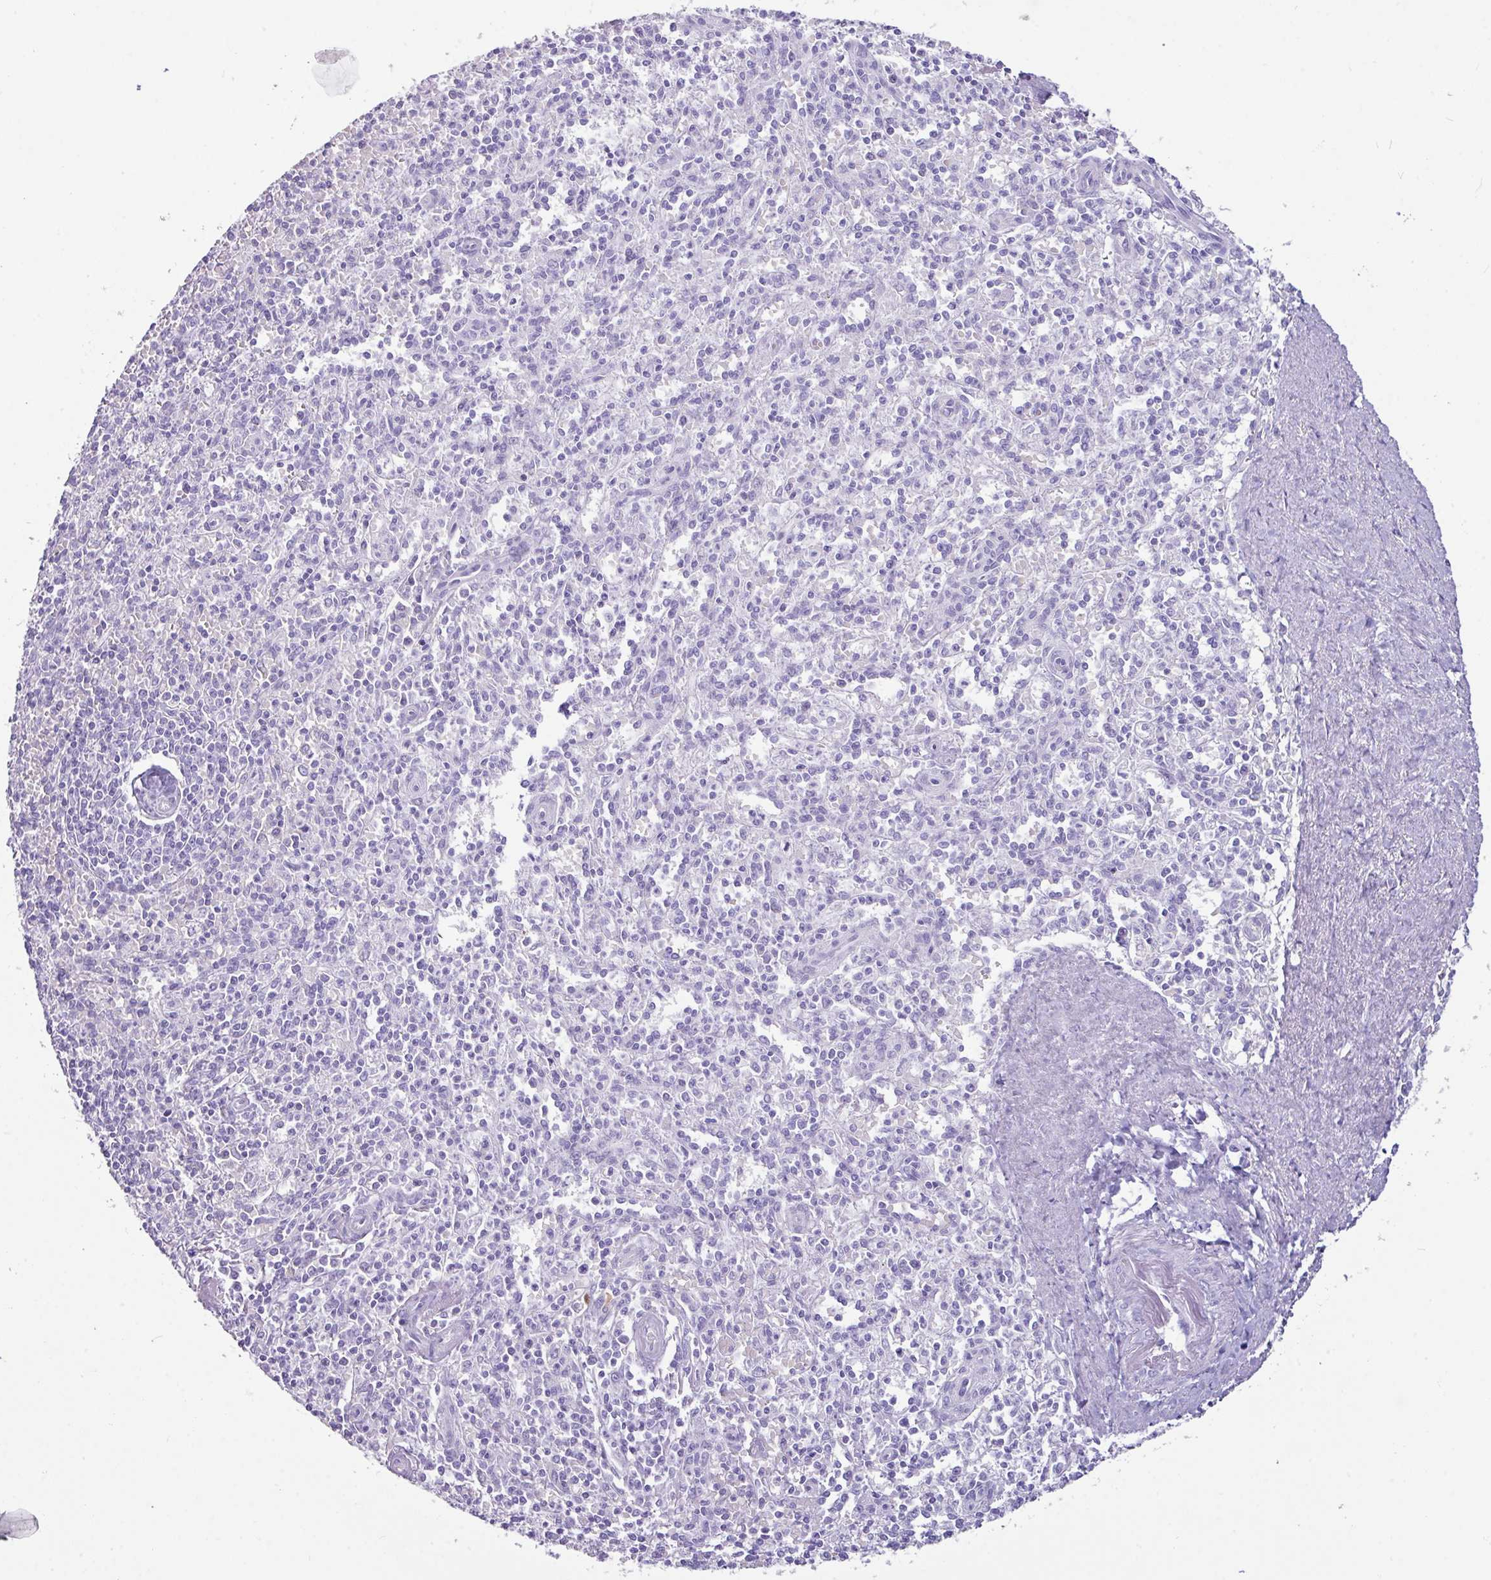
{"staining": {"intensity": "negative", "quantity": "none", "location": "none"}, "tissue": "spleen", "cell_type": "Cells in red pulp", "image_type": "normal", "snomed": [{"axis": "morphology", "description": "Normal tissue, NOS"}, {"axis": "topography", "description": "Spleen"}], "caption": "IHC photomicrograph of unremarkable human spleen stained for a protein (brown), which displays no staining in cells in red pulp.", "gene": "NCCRP1", "patient": {"sex": "female", "age": 70}}